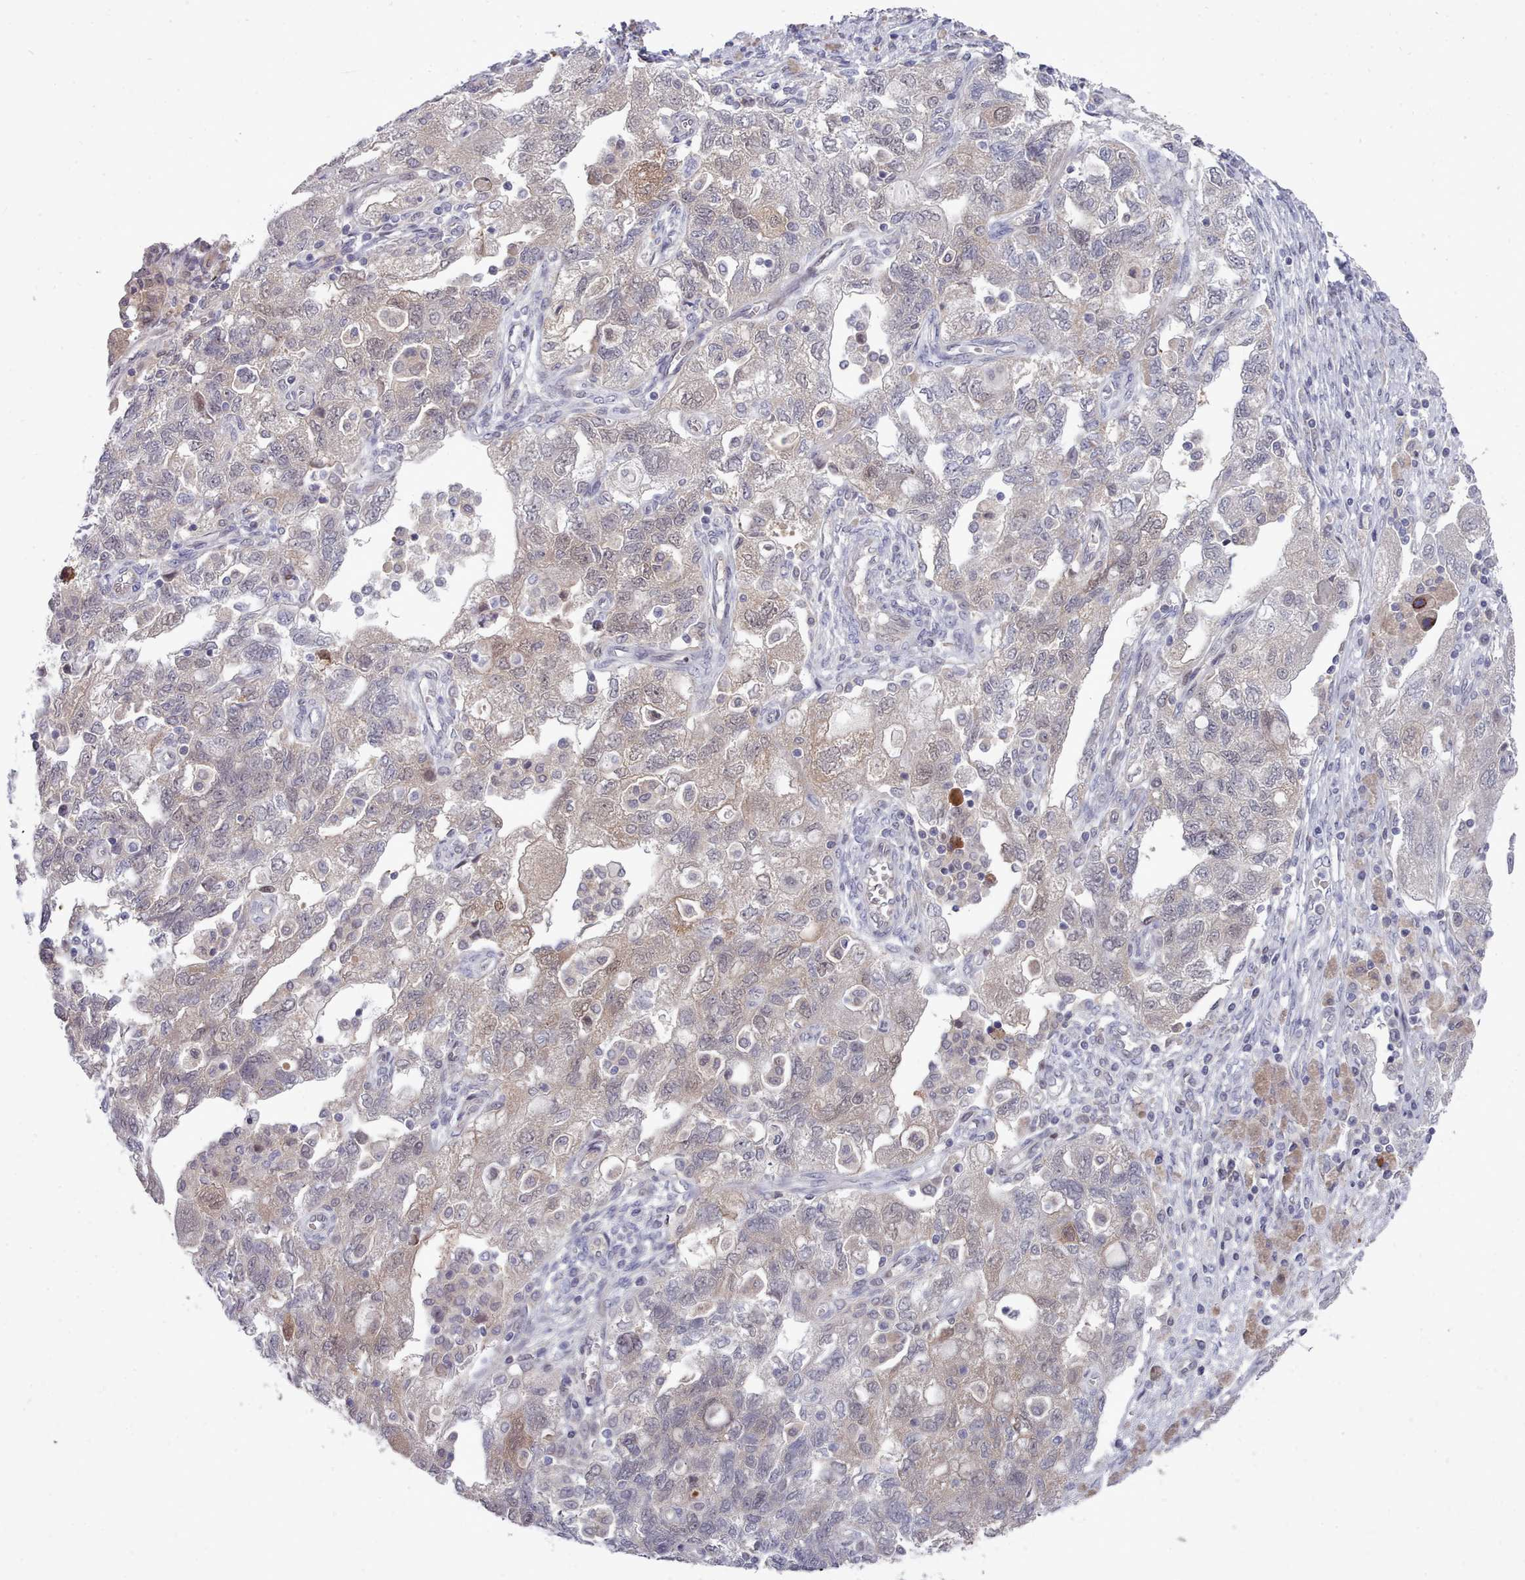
{"staining": {"intensity": "weak", "quantity": "<25%", "location": "nuclear"}, "tissue": "ovarian cancer", "cell_type": "Tumor cells", "image_type": "cancer", "snomed": [{"axis": "morphology", "description": "Carcinoma, NOS"}, {"axis": "morphology", "description": "Cystadenocarcinoma, serous, NOS"}, {"axis": "topography", "description": "Ovary"}], "caption": "An IHC photomicrograph of ovarian cancer (serous cystadenocarcinoma) is shown. There is no staining in tumor cells of ovarian cancer (serous cystadenocarcinoma).", "gene": "GINS1", "patient": {"sex": "female", "age": 69}}